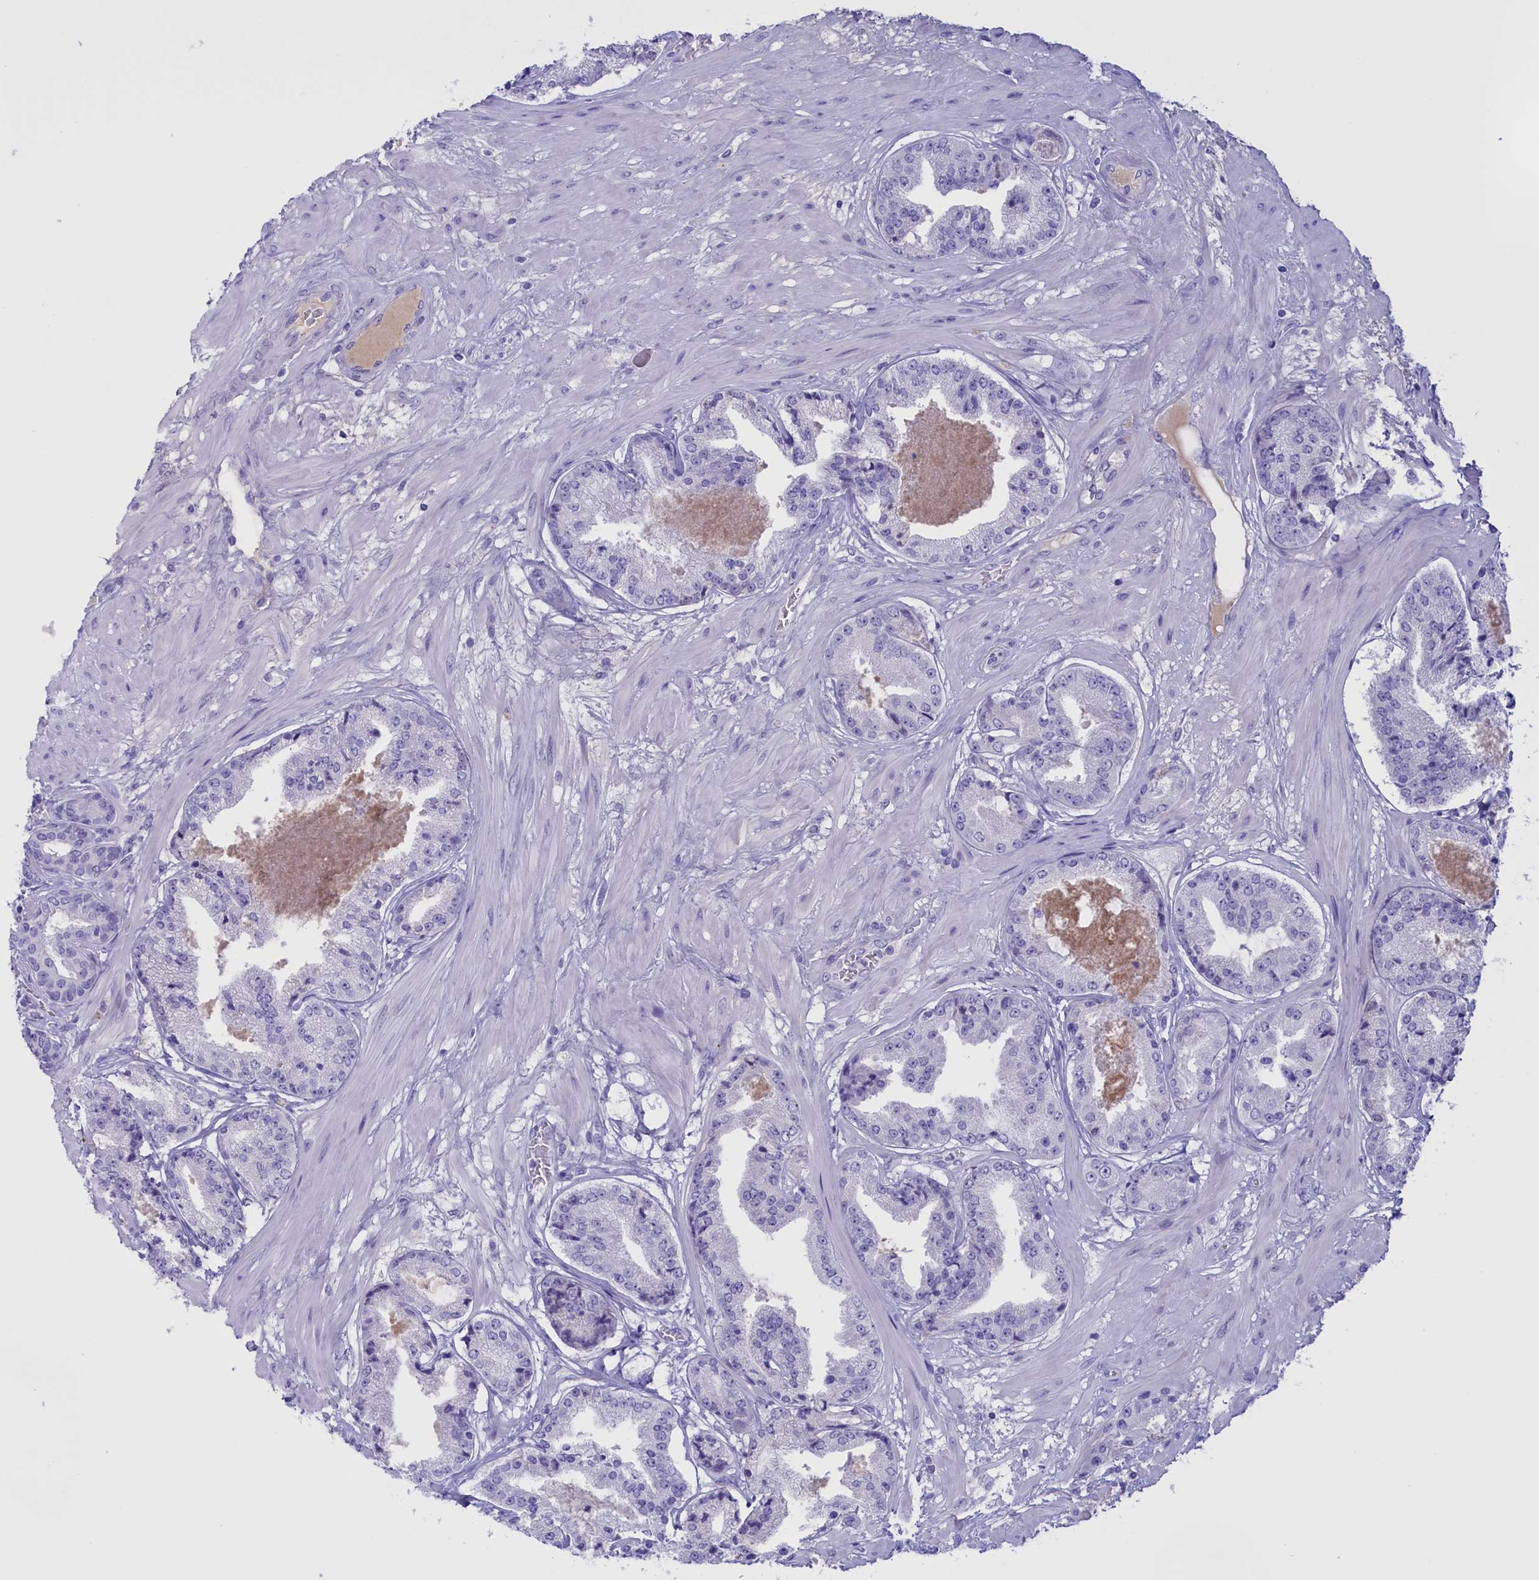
{"staining": {"intensity": "negative", "quantity": "none", "location": "none"}, "tissue": "prostate cancer", "cell_type": "Tumor cells", "image_type": "cancer", "snomed": [{"axis": "morphology", "description": "Adenocarcinoma, High grade"}, {"axis": "topography", "description": "Prostate"}], "caption": "Prostate adenocarcinoma (high-grade) stained for a protein using immunohistochemistry (IHC) shows no staining tumor cells.", "gene": "PROK2", "patient": {"sex": "male", "age": 63}}